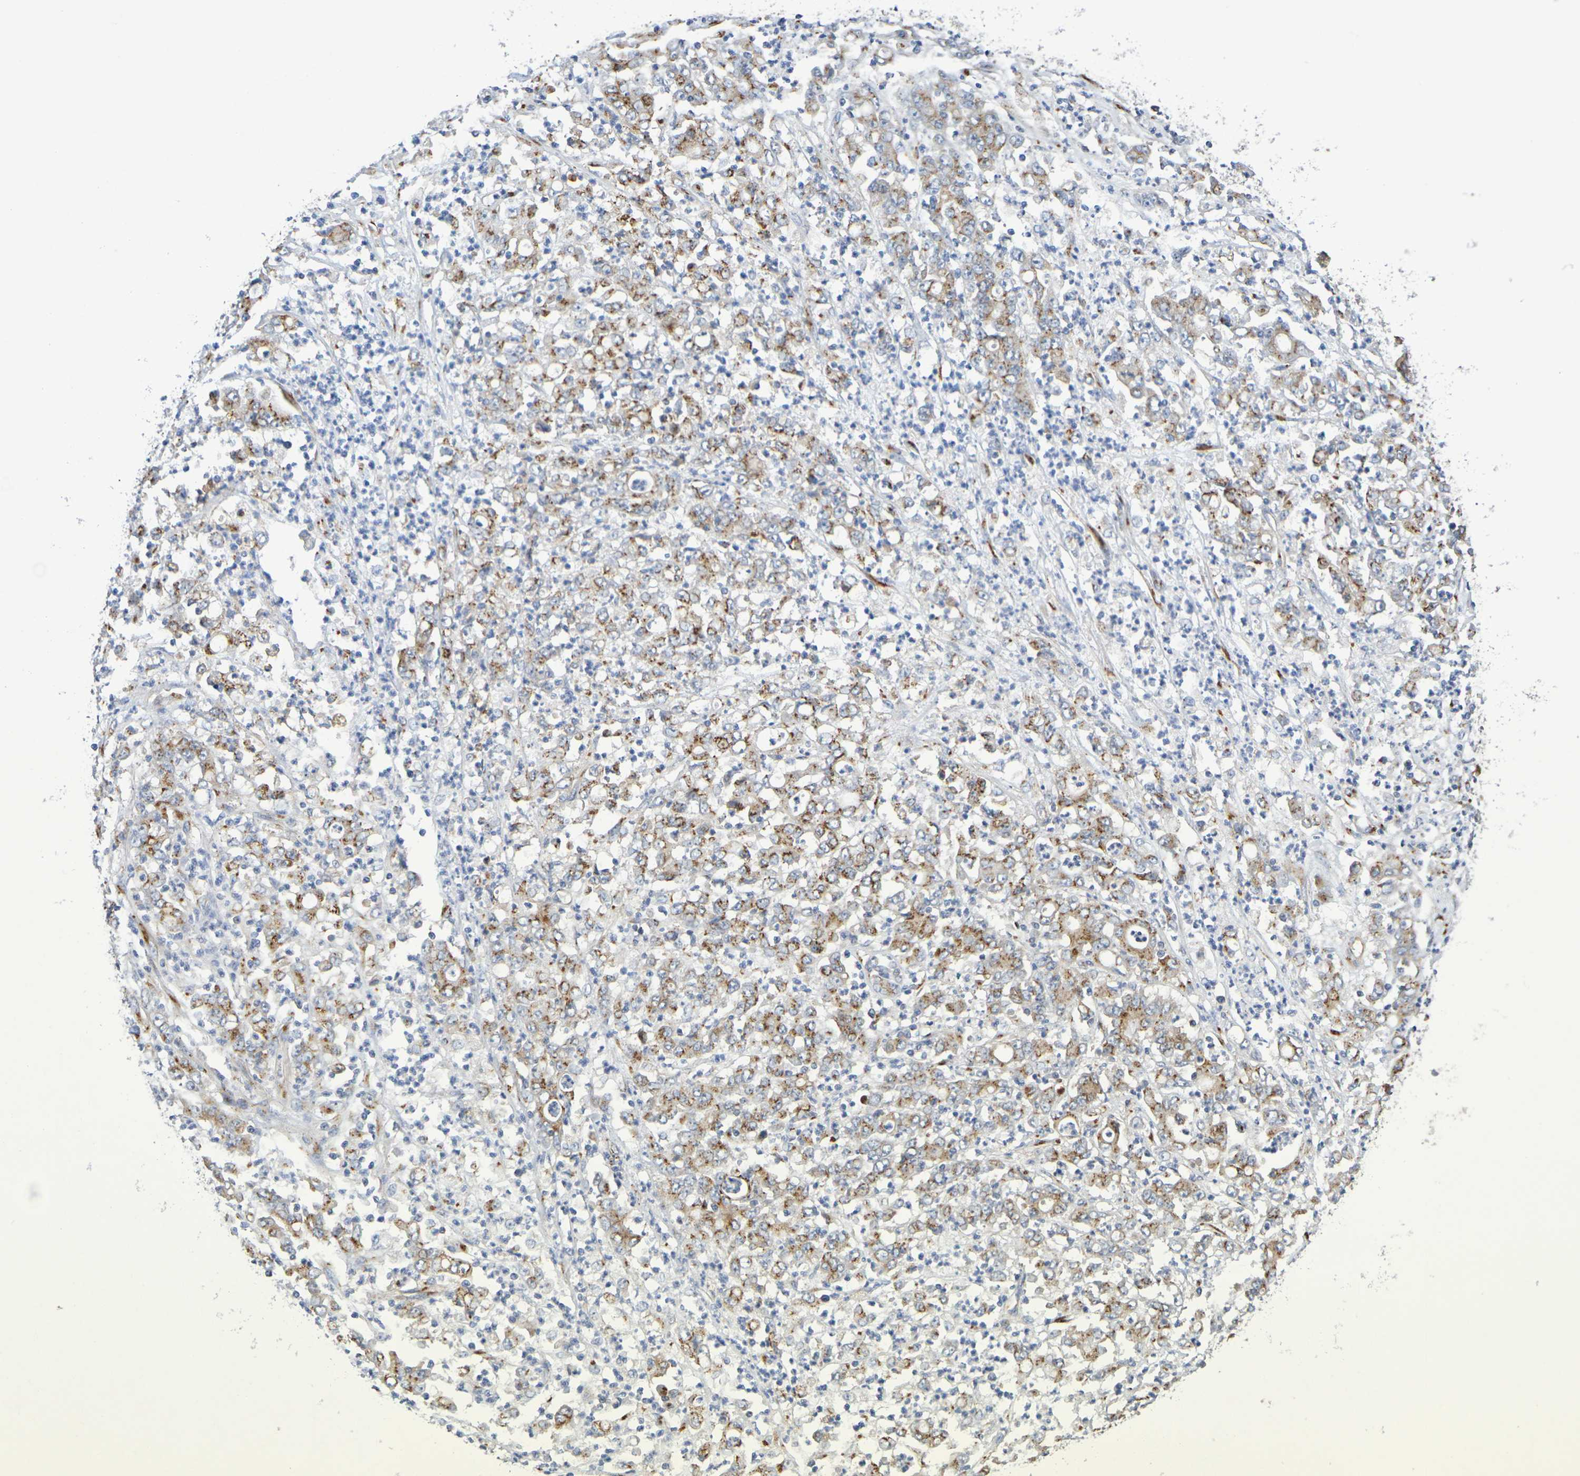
{"staining": {"intensity": "moderate", "quantity": ">75%", "location": "cytoplasmic/membranous"}, "tissue": "stomach cancer", "cell_type": "Tumor cells", "image_type": "cancer", "snomed": [{"axis": "morphology", "description": "Adenocarcinoma, NOS"}, {"axis": "topography", "description": "Stomach, lower"}], "caption": "Immunohistochemical staining of human stomach cancer (adenocarcinoma) displays medium levels of moderate cytoplasmic/membranous staining in about >75% of tumor cells.", "gene": "DCP2", "patient": {"sex": "female", "age": 71}}